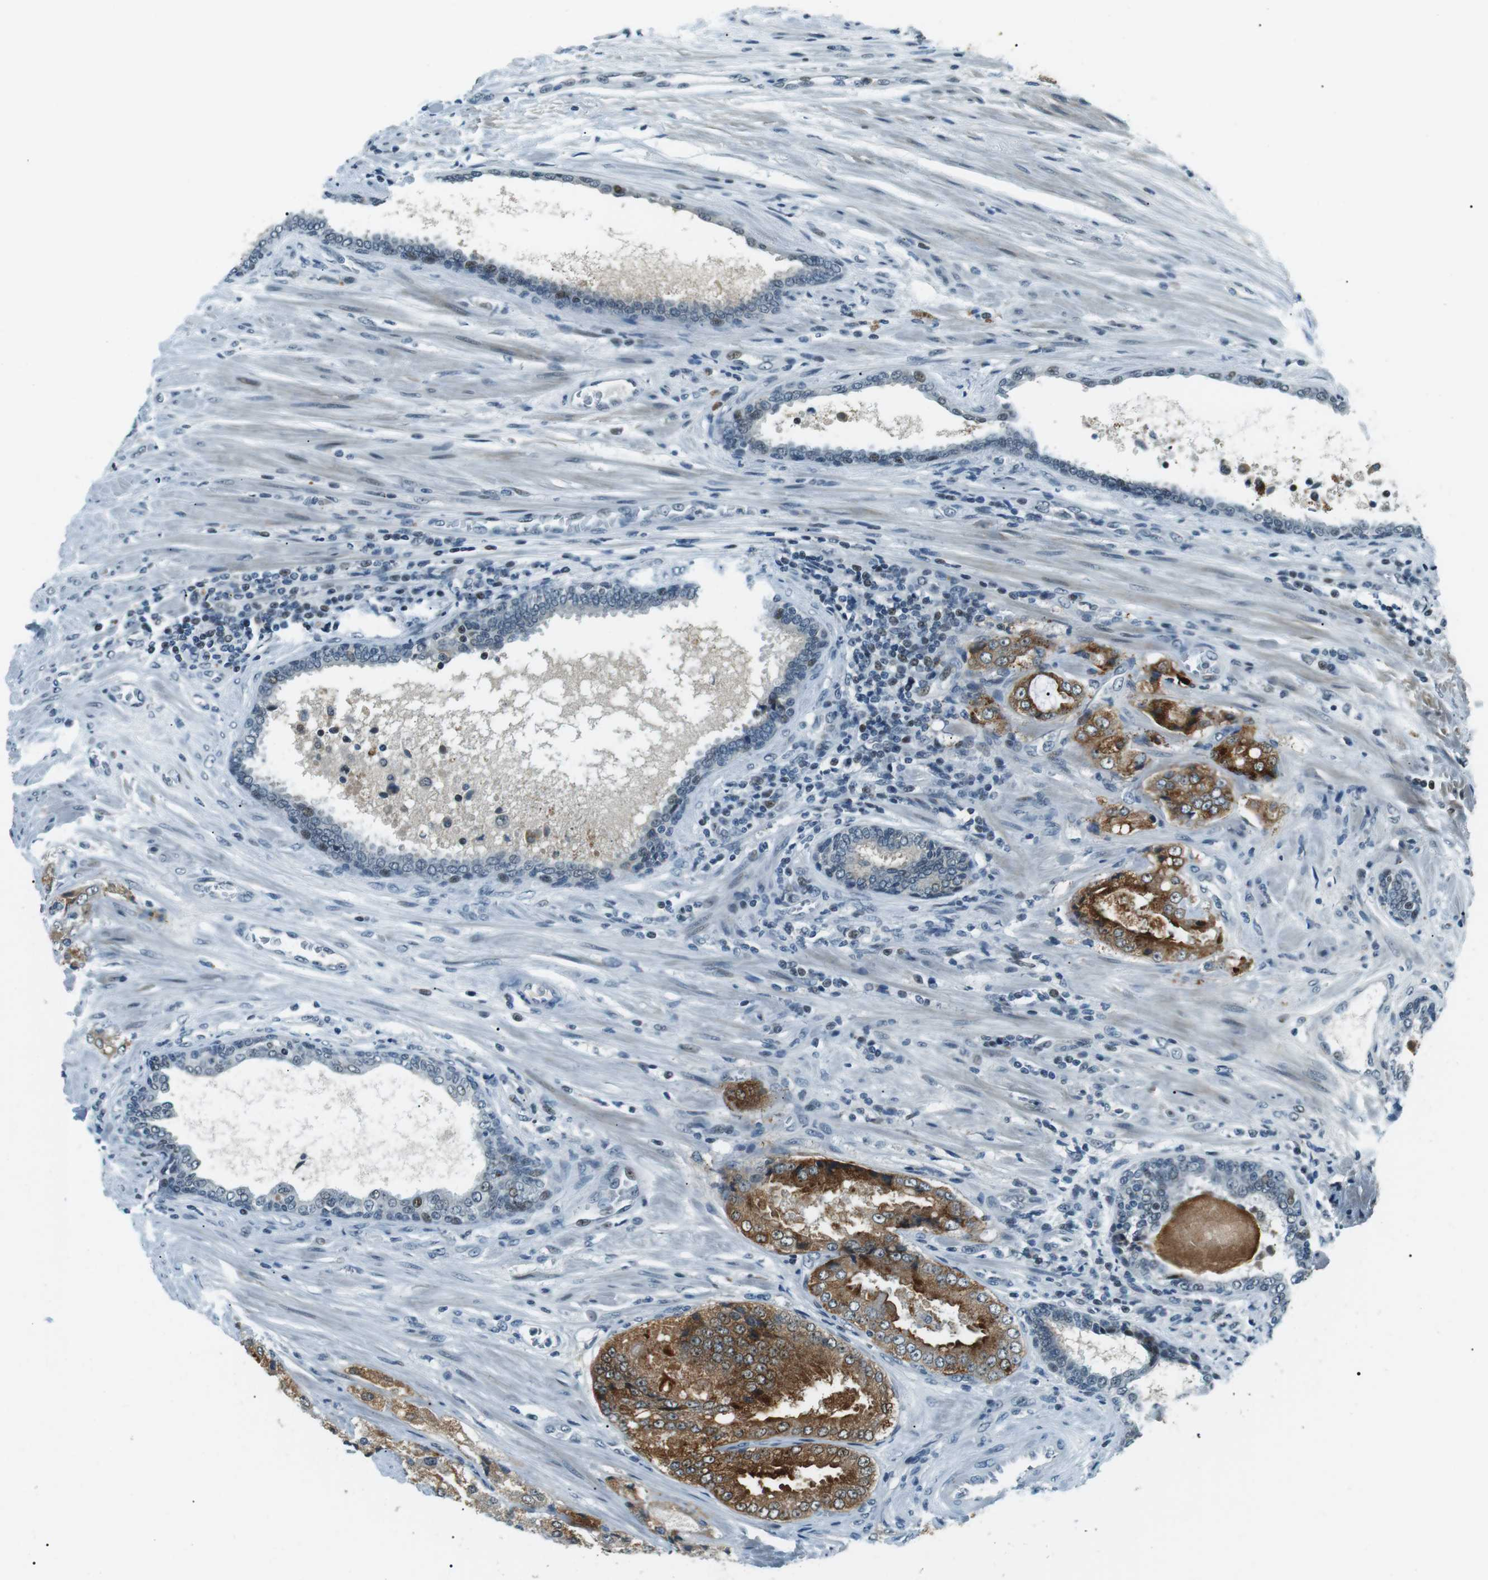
{"staining": {"intensity": "moderate", "quantity": ">75%", "location": "cytoplasmic/membranous"}, "tissue": "prostate cancer", "cell_type": "Tumor cells", "image_type": "cancer", "snomed": [{"axis": "morphology", "description": "Adenocarcinoma, High grade"}, {"axis": "topography", "description": "Prostate"}], "caption": "The micrograph demonstrates staining of prostate adenocarcinoma (high-grade), revealing moderate cytoplasmic/membranous protein expression (brown color) within tumor cells. The staining was performed using DAB, with brown indicating positive protein expression. Nuclei are stained blue with hematoxylin.", "gene": "PJA1", "patient": {"sex": "male", "age": 65}}